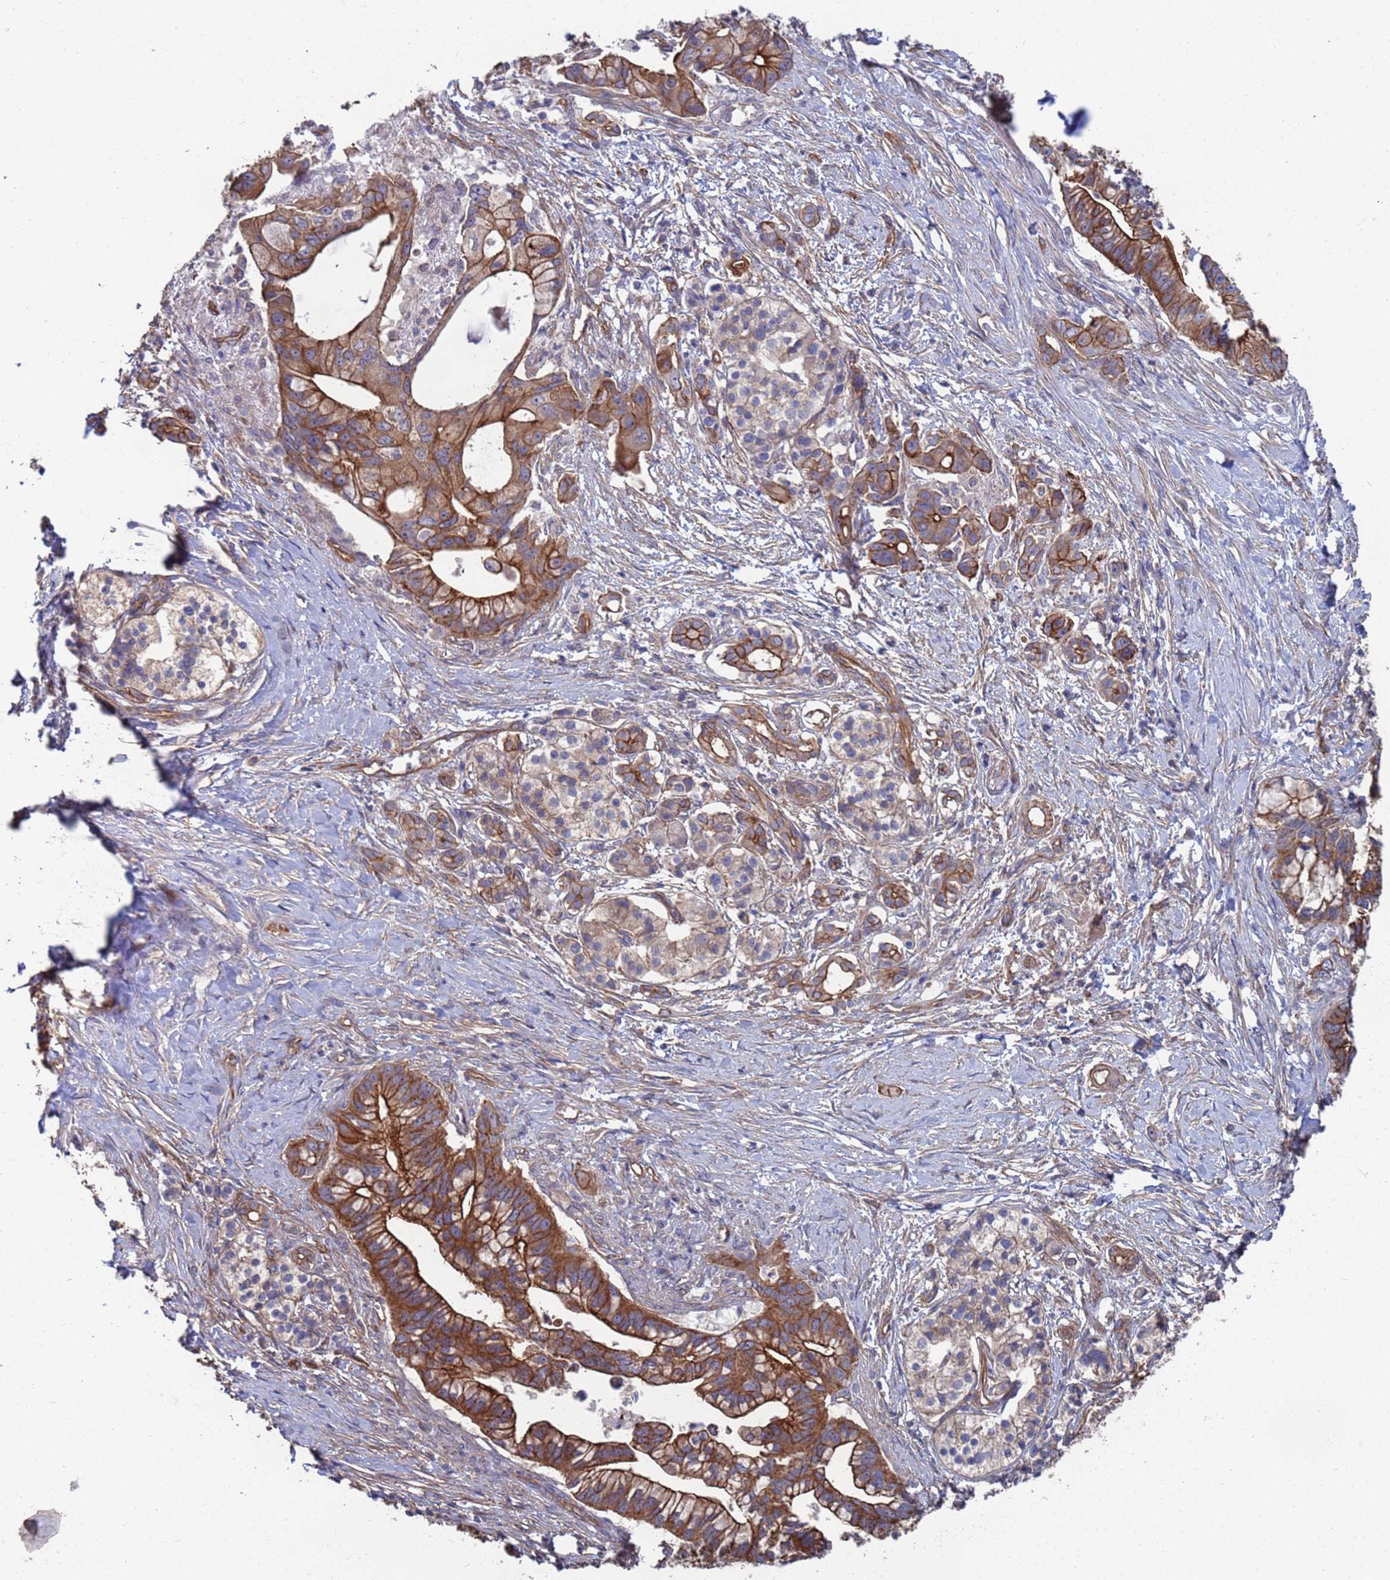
{"staining": {"intensity": "strong", "quantity": ">75%", "location": "cytoplasmic/membranous"}, "tissue": "pancreatic cancer", "cell_type": "Tumor cells", "image_type": "cancer", "snomed": [{"axis": "morphology", "description": "Adenocarcinoma, NOS"}, {"axis": "topography", "description": "Pancreas"}], "caption": "Immunohistochemical staining of human pancreatic cancer shows high levels of strong cytoplasmic/membranous positivity in about >75% of tumor cells. The protein of interest is shown in brown color, while the nuclei are stained blue.", "gene": "NDUFAF6", "patient": {"sex": "male", "age": 68}}